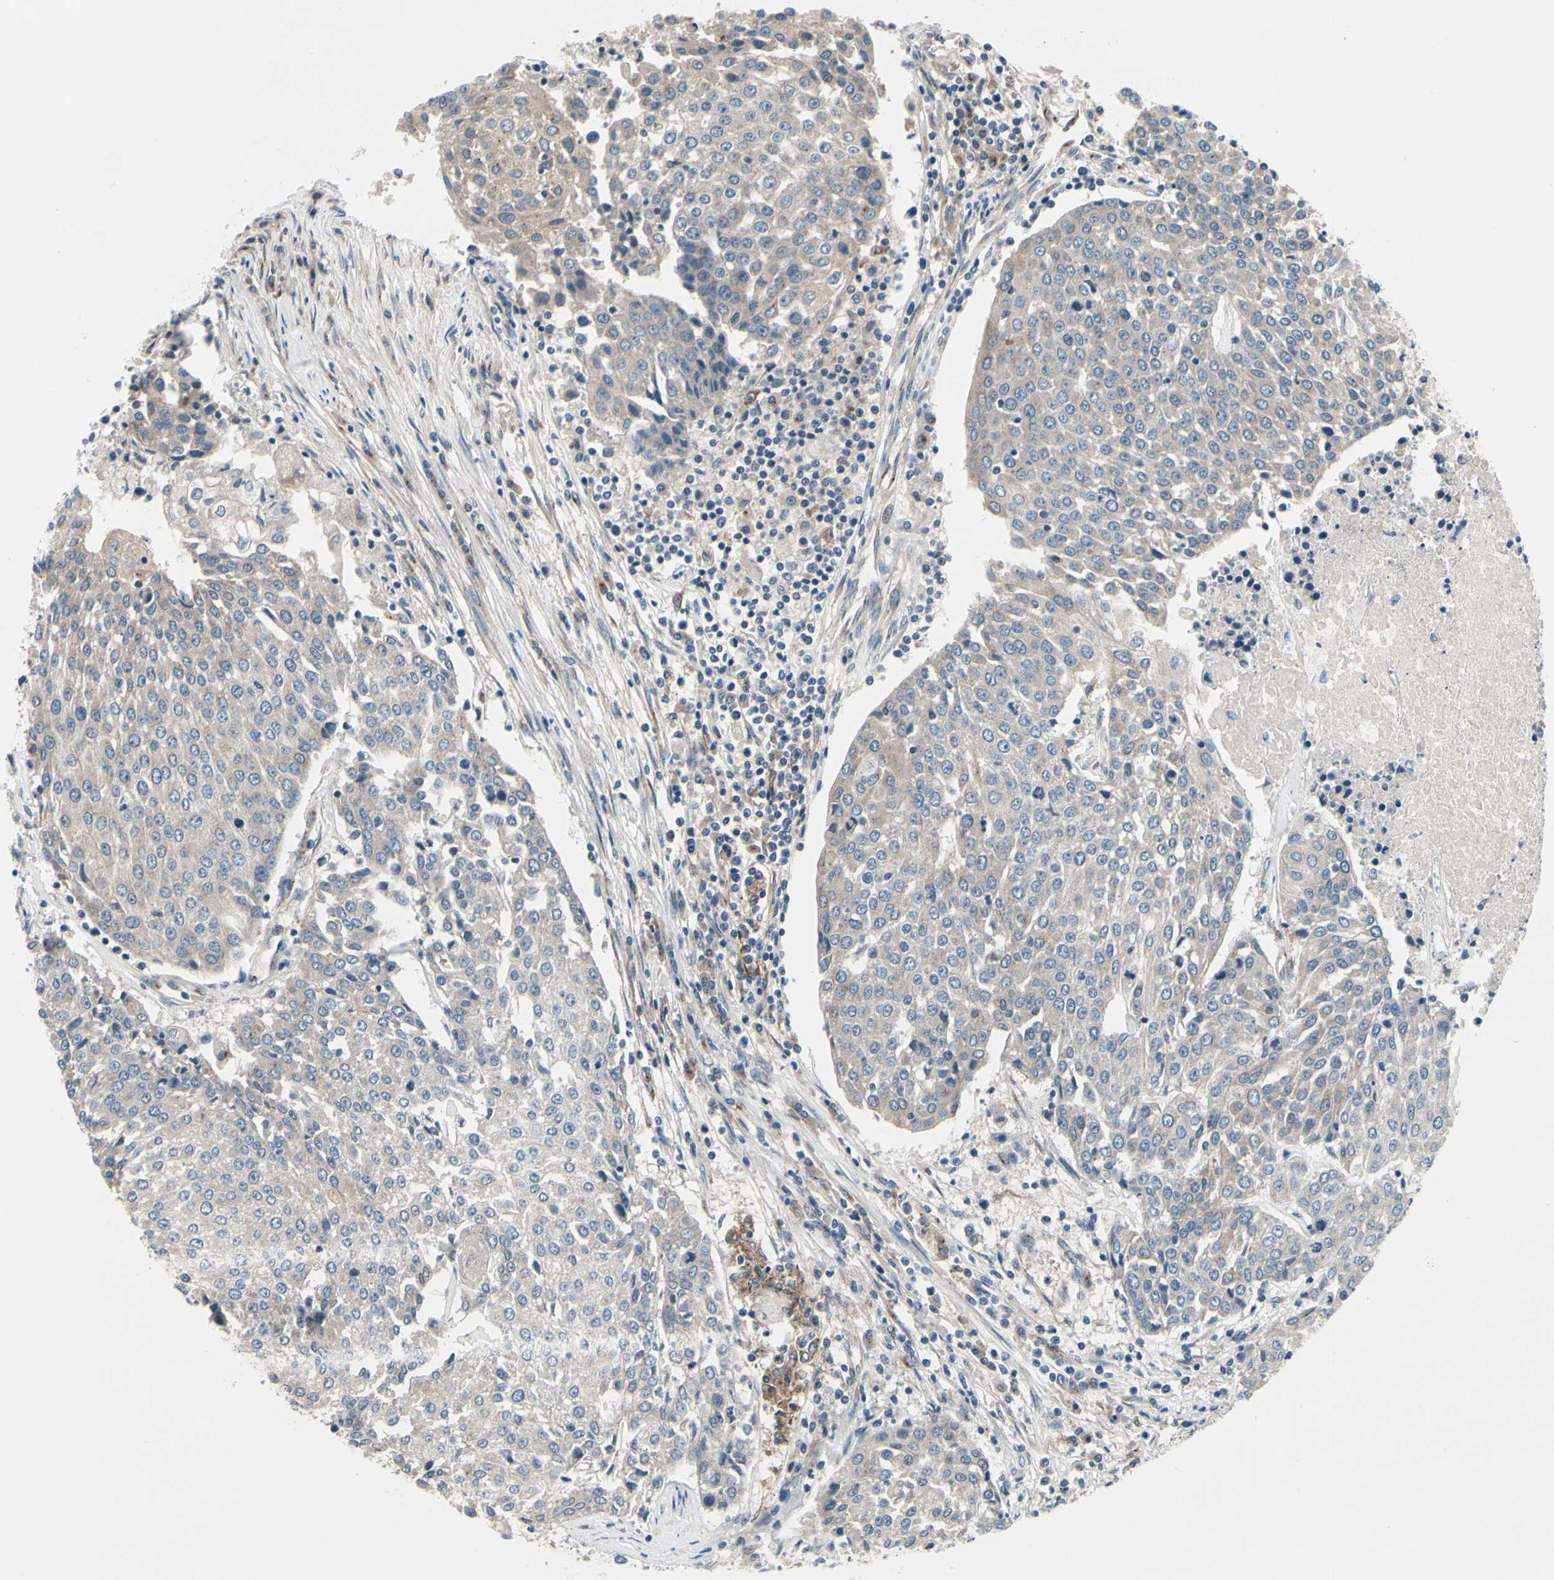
{"staining": {"intensity": "weak", "quantity": "<25%", "location": "cytoplasmic/membranous"}, "tissue": "urothelial cancer", "cell_type": "Tumor cells", "image_type": "cancer", "snomed": [{"axis": "morphology", "description": "Urothelial carcinoma, High grade"}, {"axis": "topography", "description": "Urinary bladder"}], "caption": "Tumor cells show no significant protein staining in urothelial cancer.", "gene": "PRKAR2B", "patient": {"sex": "female", "age": 85}}